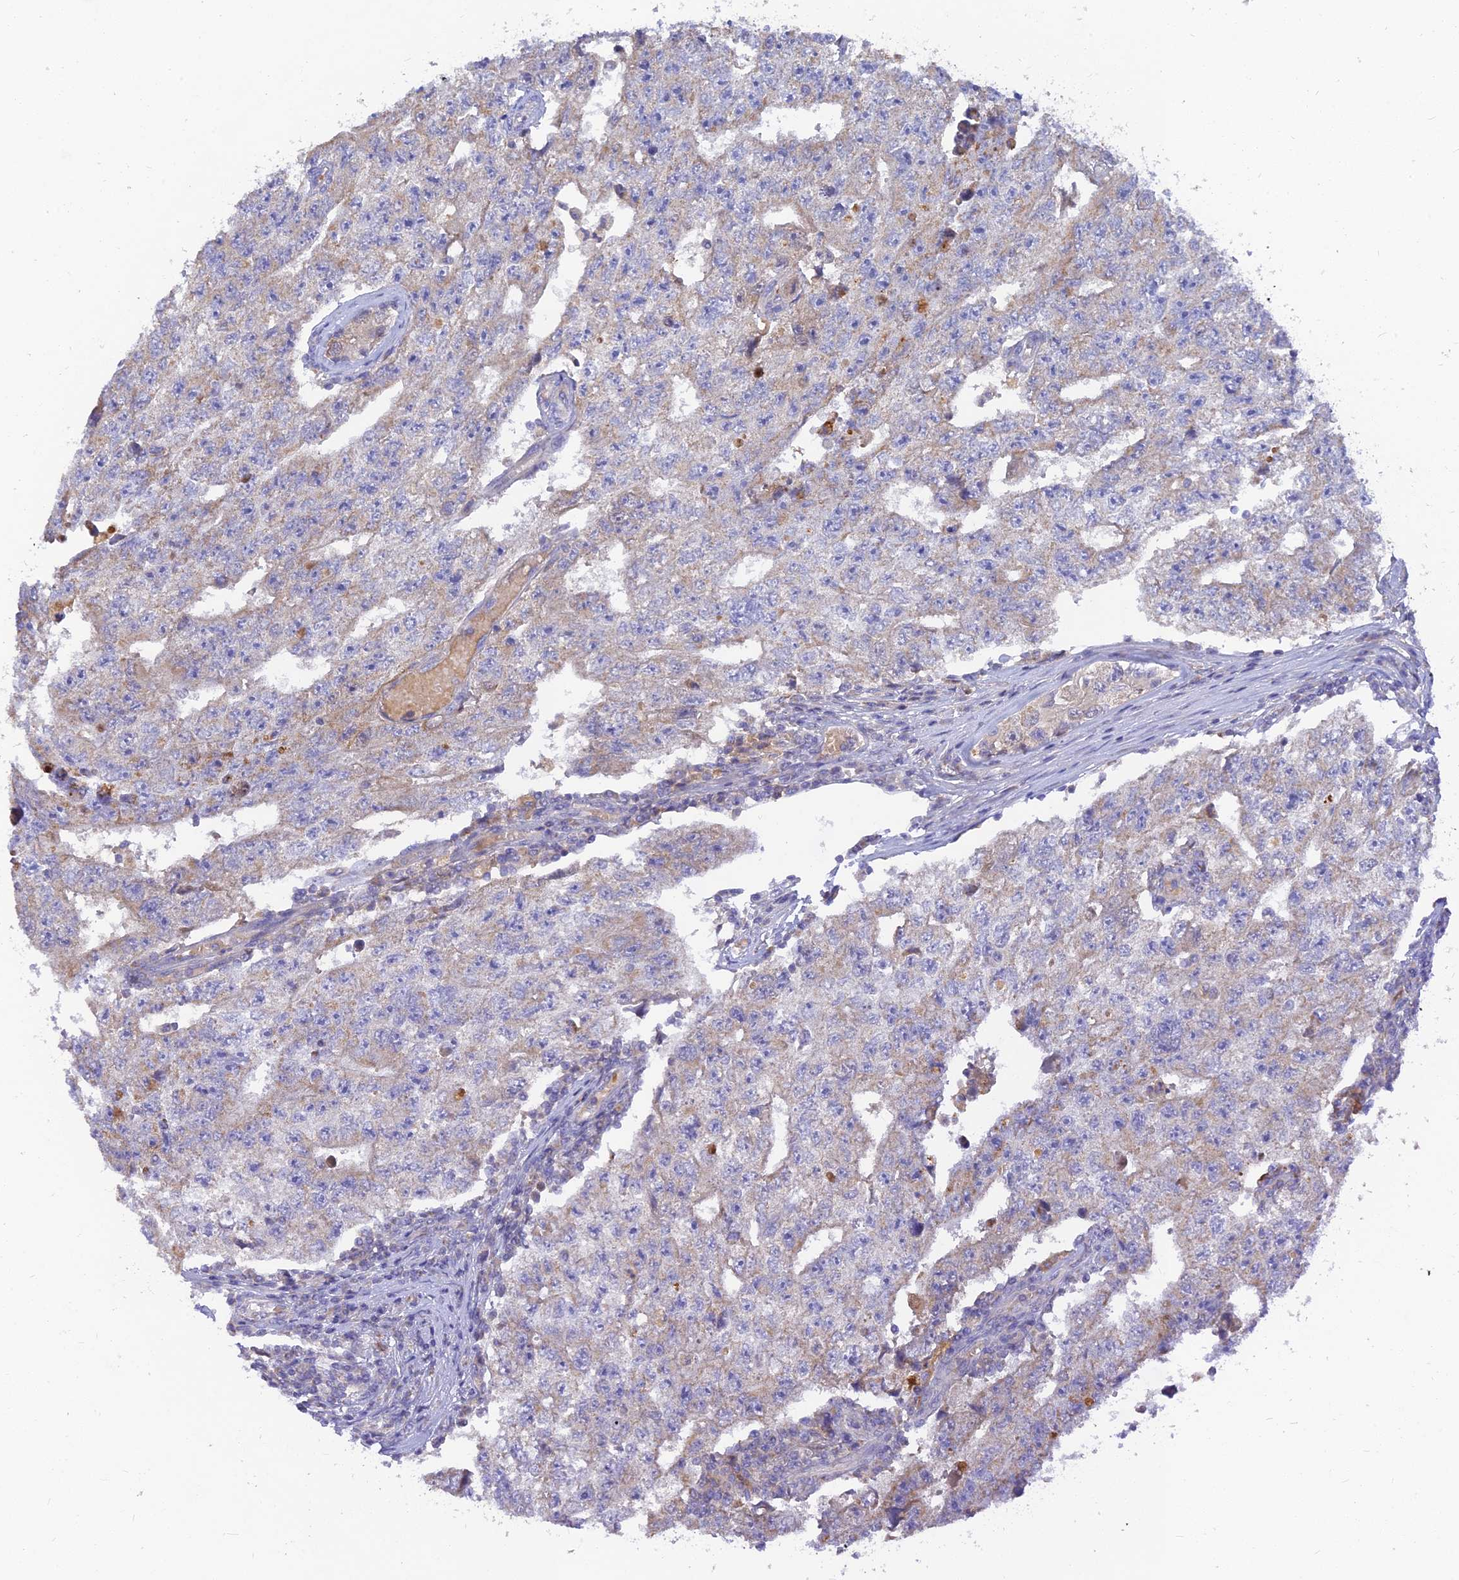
{"staining": {"intensity": "weak", "quantity": "25%-75%", "location": "cytoplasmic/membranous"}, "tissue": "testis cancer", "cell_type": "Tumor cells", "image_type": "cancer", "snomed": [{"axis": "morphology", "description": "Carcinoma, Embryonal, NOS"}, {"axis": "topography", "description": "Testis"}], "caption": "Immunohistochemistry (IHC) of testis cancer shows low levels of weak cytoplasmic/membranous staining in approximately 25%-75% of tumor cells.", "gene": "CACNA1B", "patient": {"sex": "male", "age": 17}}